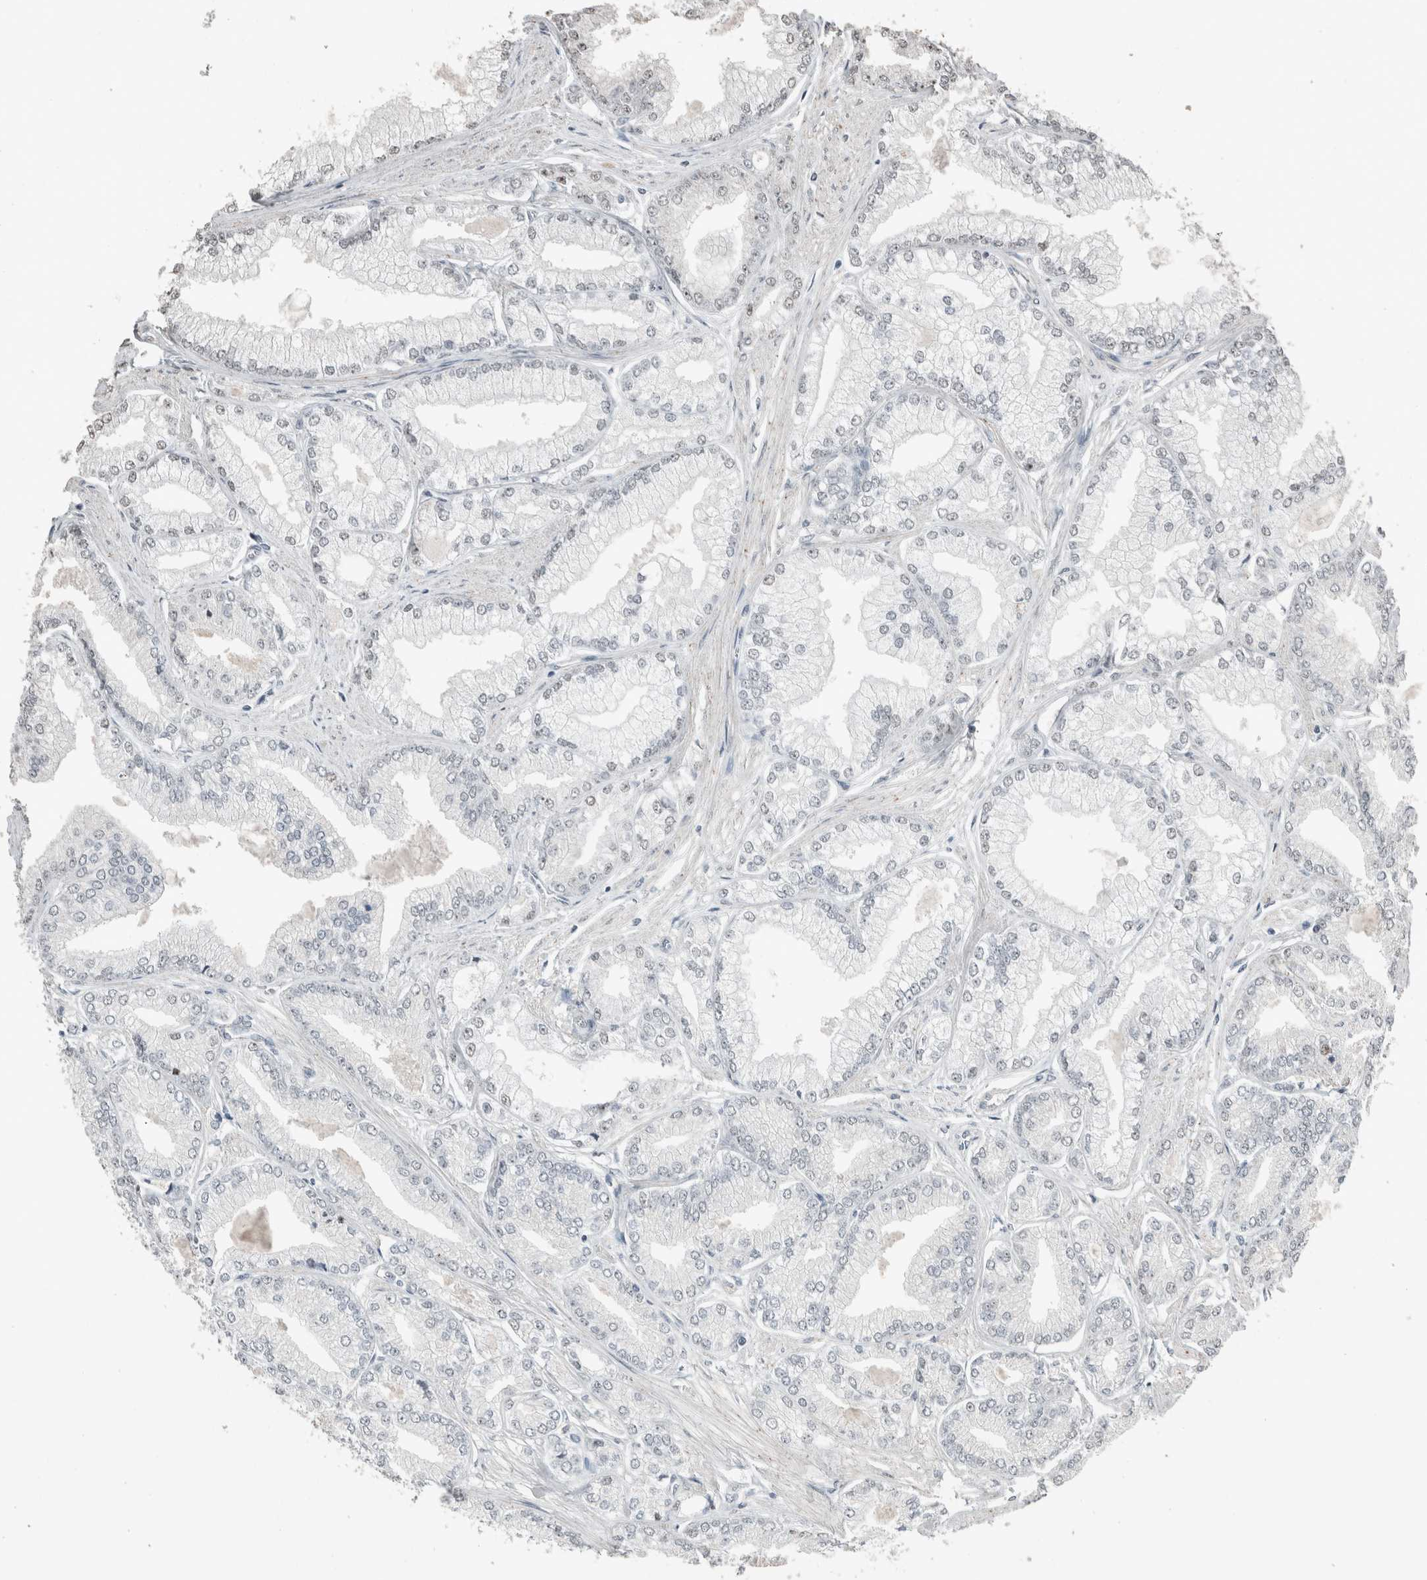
{"staining": {"intensity": "negative", "quantity": "none", "location": "none"}, "tissue": "prostate cancer", "cell_type": "Tumor cells", "image_type": "cancer", "snomed": [{"axis": "morphology", "description": "Adenocarcinoma, Low grade"}, {"axis": "topography", "description": "Prostate"}], "caption": "Tumor cells show no significant expression in prostate cancer.", "gene": "ACVR2B", "patient": {"sex": "male", "age": 52}}